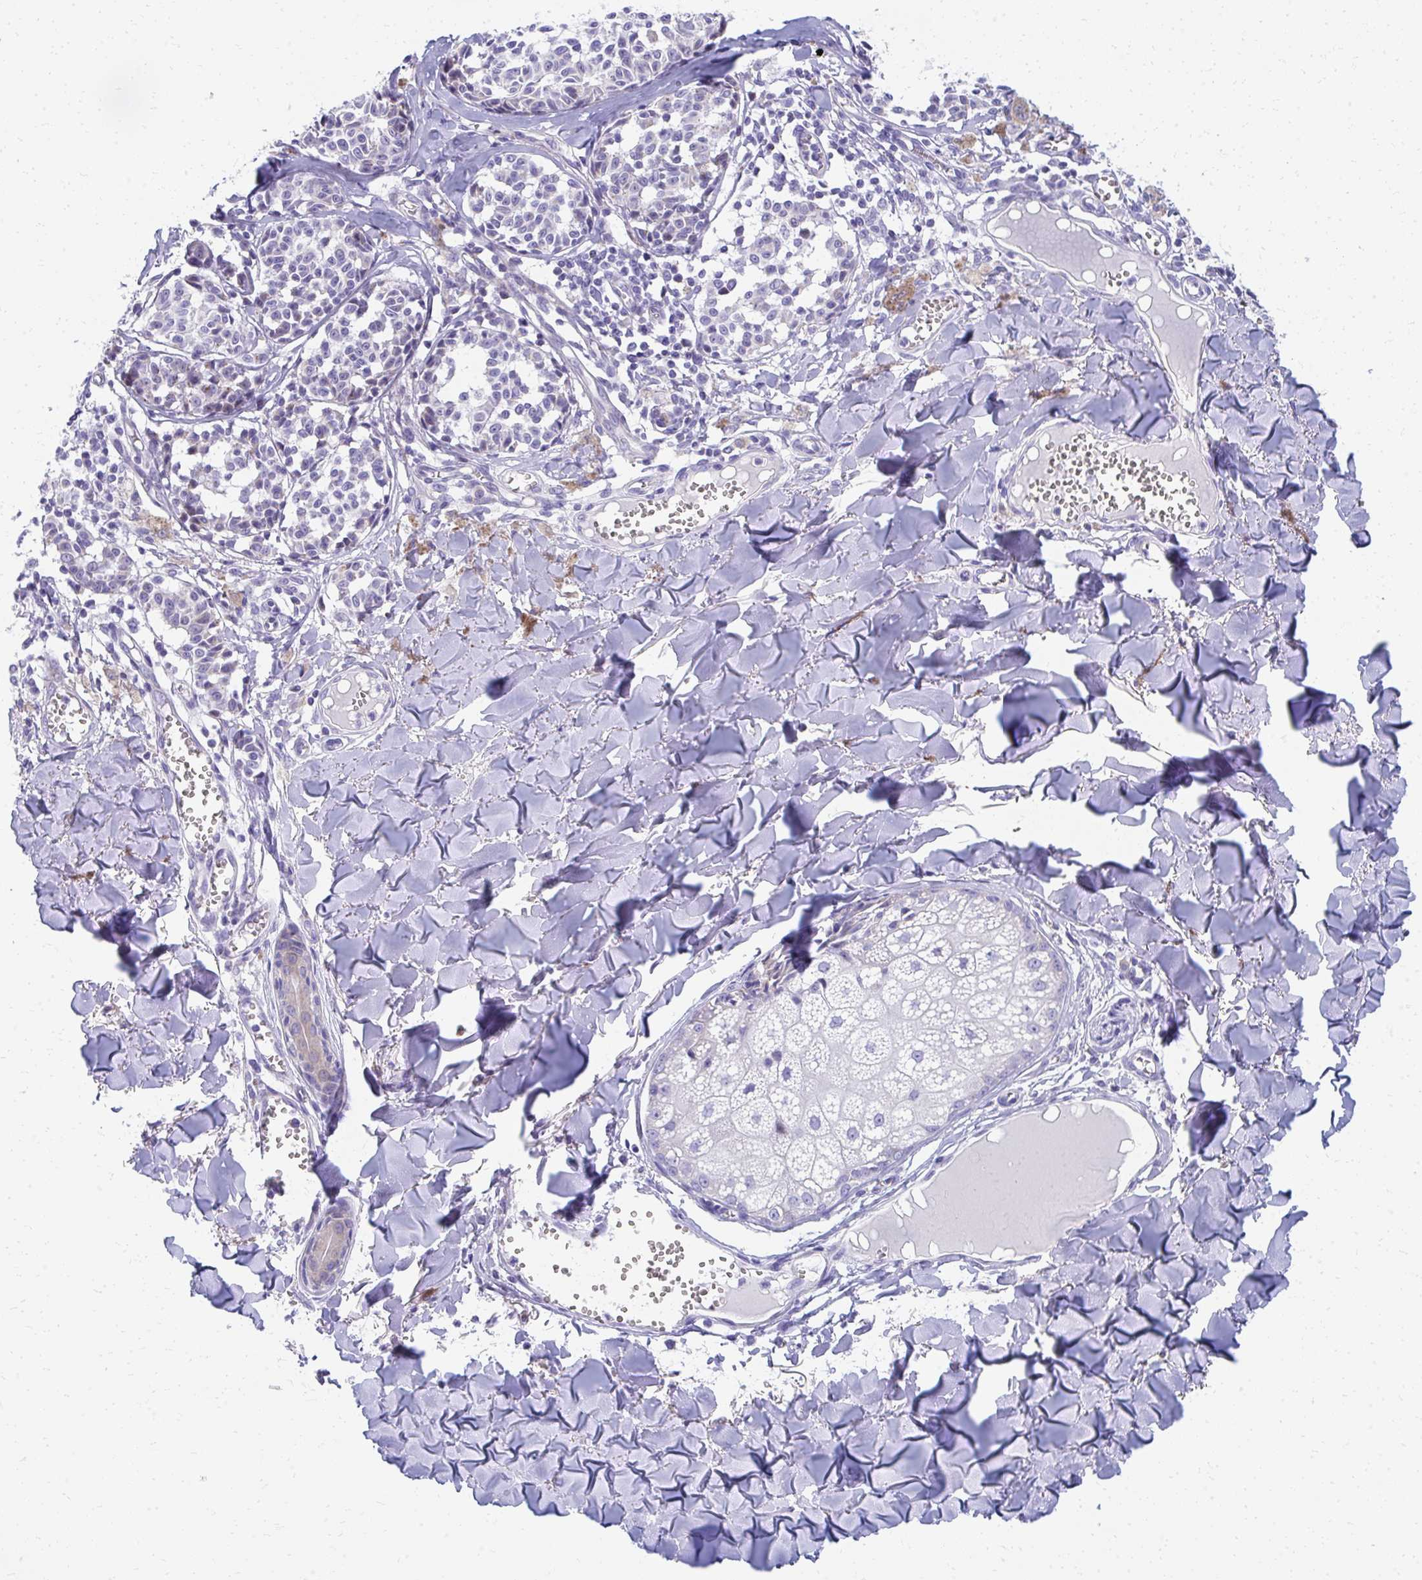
{"staining": {"intensity": "negative", "quantity": "none", "location": "none"}, "tissue": "melanoma", "cell_type": "Tumor cells", "image_type": "cancer", "snomed": [{"axis": "morphology", "description": "Malignant melanoma, NOS"}, {"axis": "topography", "description": "Skin"}], "caption": "The image exhibits no staining of tumor cells in malignant melanoma.", "gene": "IL37", "patient": {"sex": "female", "age": 43}}